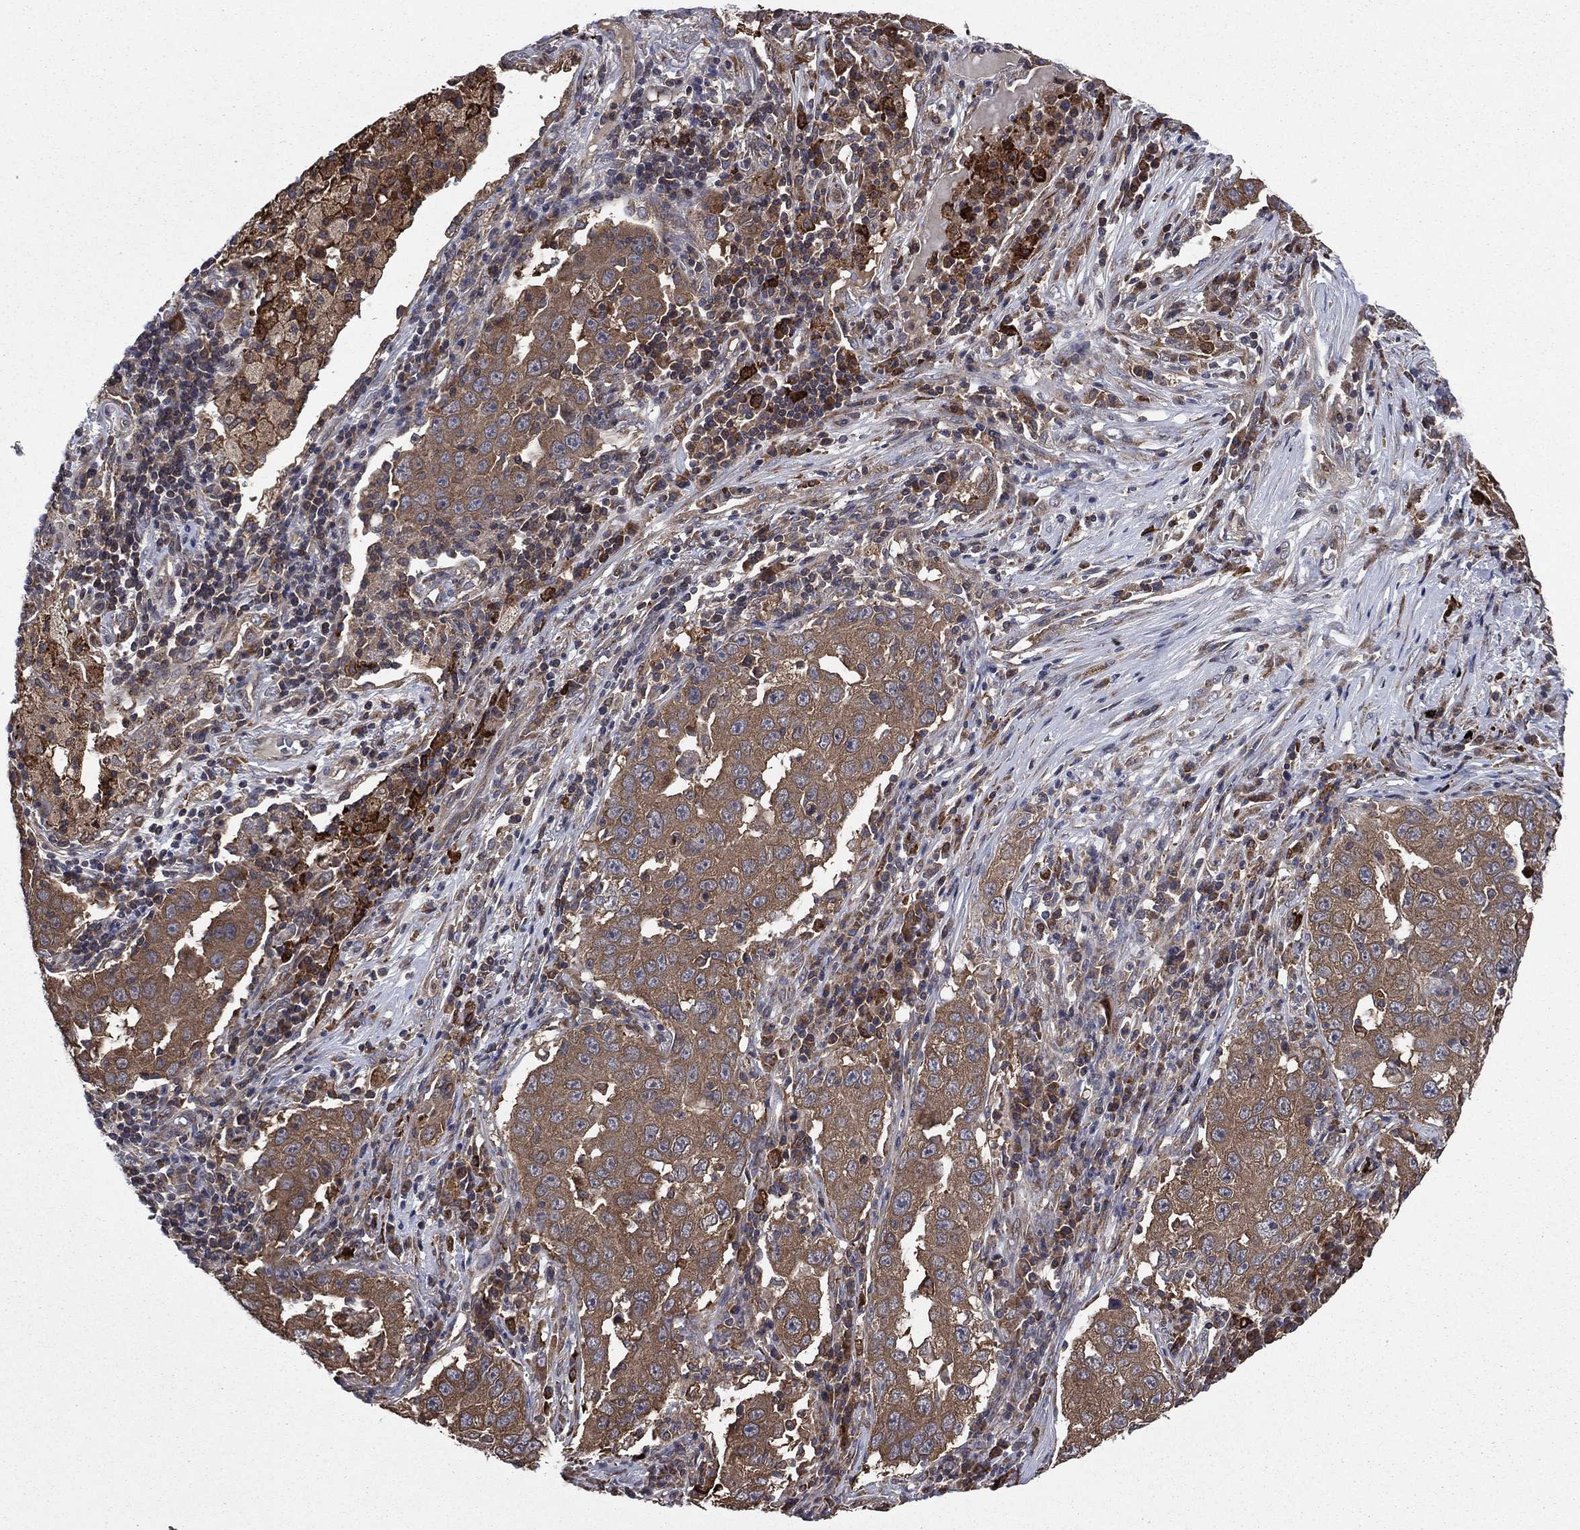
{"staining": {"intensity": "moderate", "quantity": "25%-75%", "location": "cytoplasmic/membranous"}, "tissue": "lung cancer", "cell_type": "Tumor cells", "image_type": "cancer", "snomed": [{"axis": "morphology", "description": "Adenocarcinoma, NOS"}, {"axis": "topography", "description": "Lung"}], "caption": "Human lung cancer stained for a protein (brown) demonstrates moderate cytoplasmic/membranous positive expression in approximately 25%-75% of tumor cells.", "gene": "C2orf76", "patient": {"sex": "male", "age": 73}}